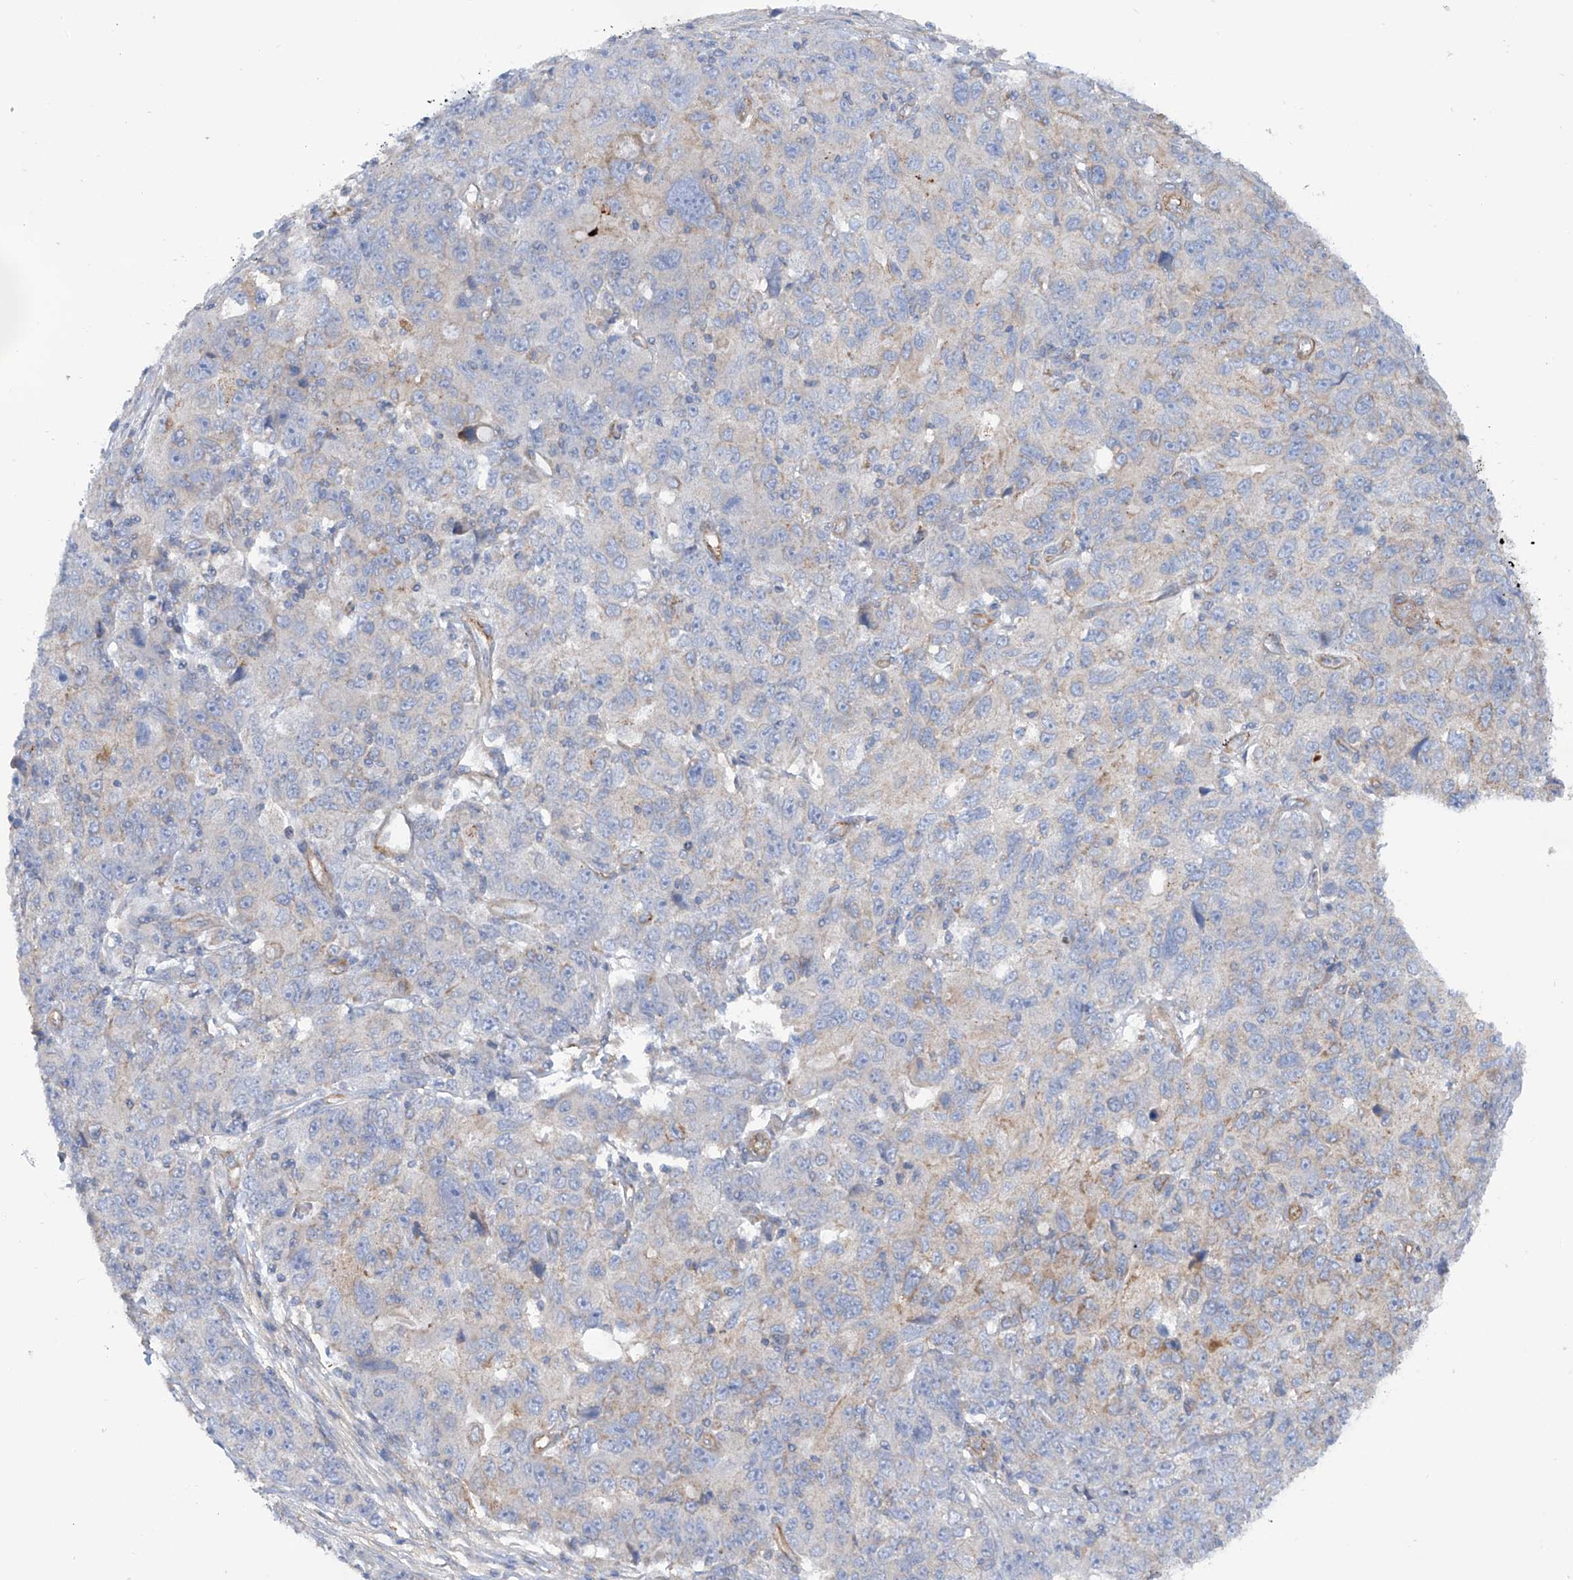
{"staining": {"intensity": "negative", "quantity": "none", "location": "none"}, "tissue": "ovarian cancer", "cell_type": "Tumor cells", "image_type": "cancer", "snomed": [{"axis": "morphology", "description": "Carcinoma, endometroid"}, {"axis": "topography", "description": "Ovary"}], "caption": "DAB (3,3'-diaminobenzidine) immunohistochemical staining of ovarian cancer reveals no significant expression in tumor cells. The staining was performed using DAB (3,3'-diaminobenzidine) to visualize the protein expression in brown, while the nuclei were stained in blue with hematoxylin (Magnification: 20x).", "gene": "TMEM209", "patient": {"sex": "female", "age": 42}}